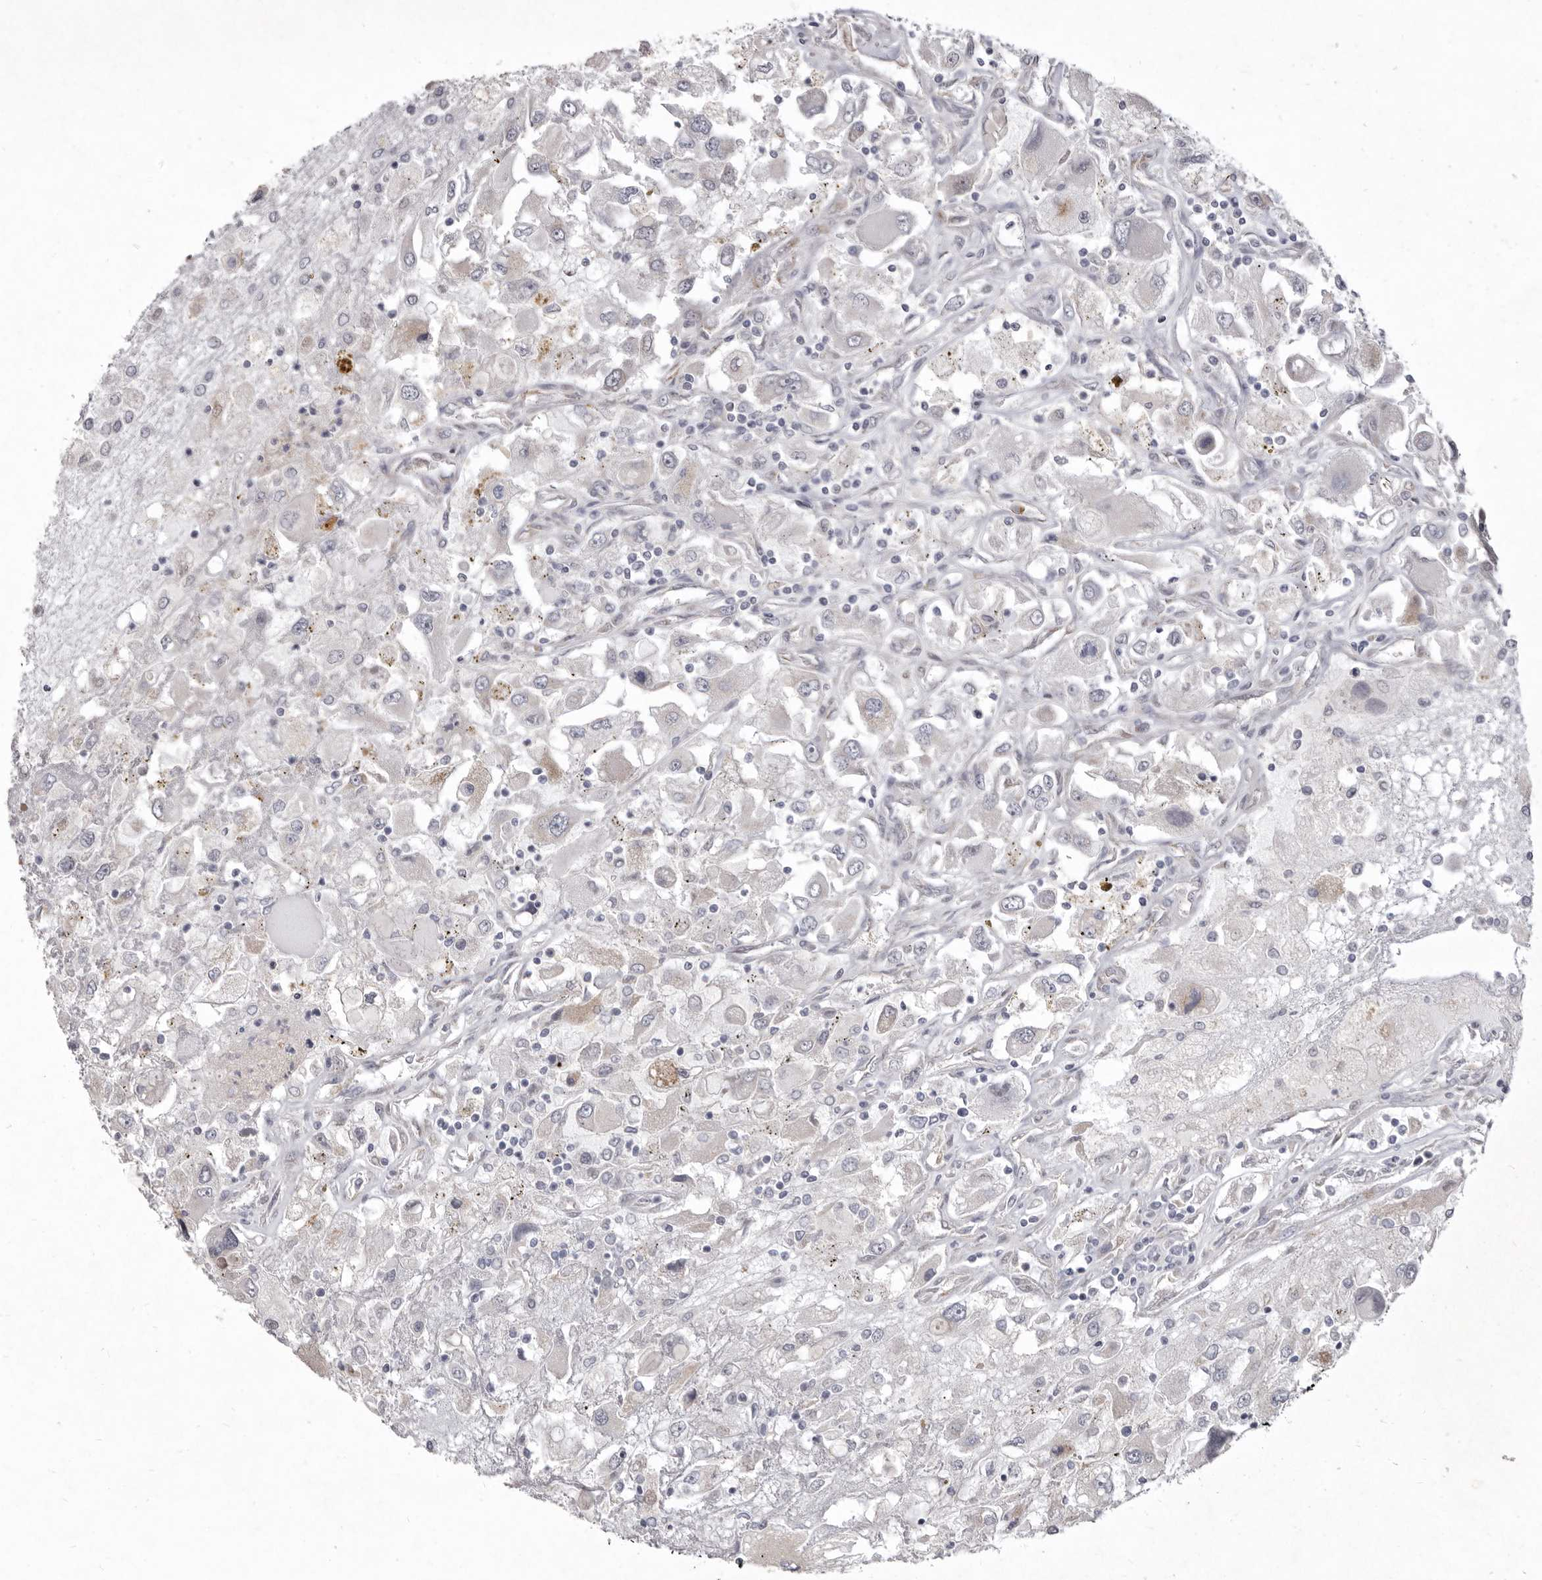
{"staining": {"intensity": "negative", "quantity": "none", "location": "none"}, "tissue": "renal cancer", "cell_type": "Tumor cells", "image_type": "cancer", "snomed": [{"axis": "morphology", "description": "Adenocarcinoma, NOS"}, {"axis": "topography", "description": "Kidney"}], "caption": "Tumor cells are negative for brown protein staining in renal cancer (adenocarcinoma).", "gene": "P2RX6", "patient": {"sex": "female", "age": 52}}